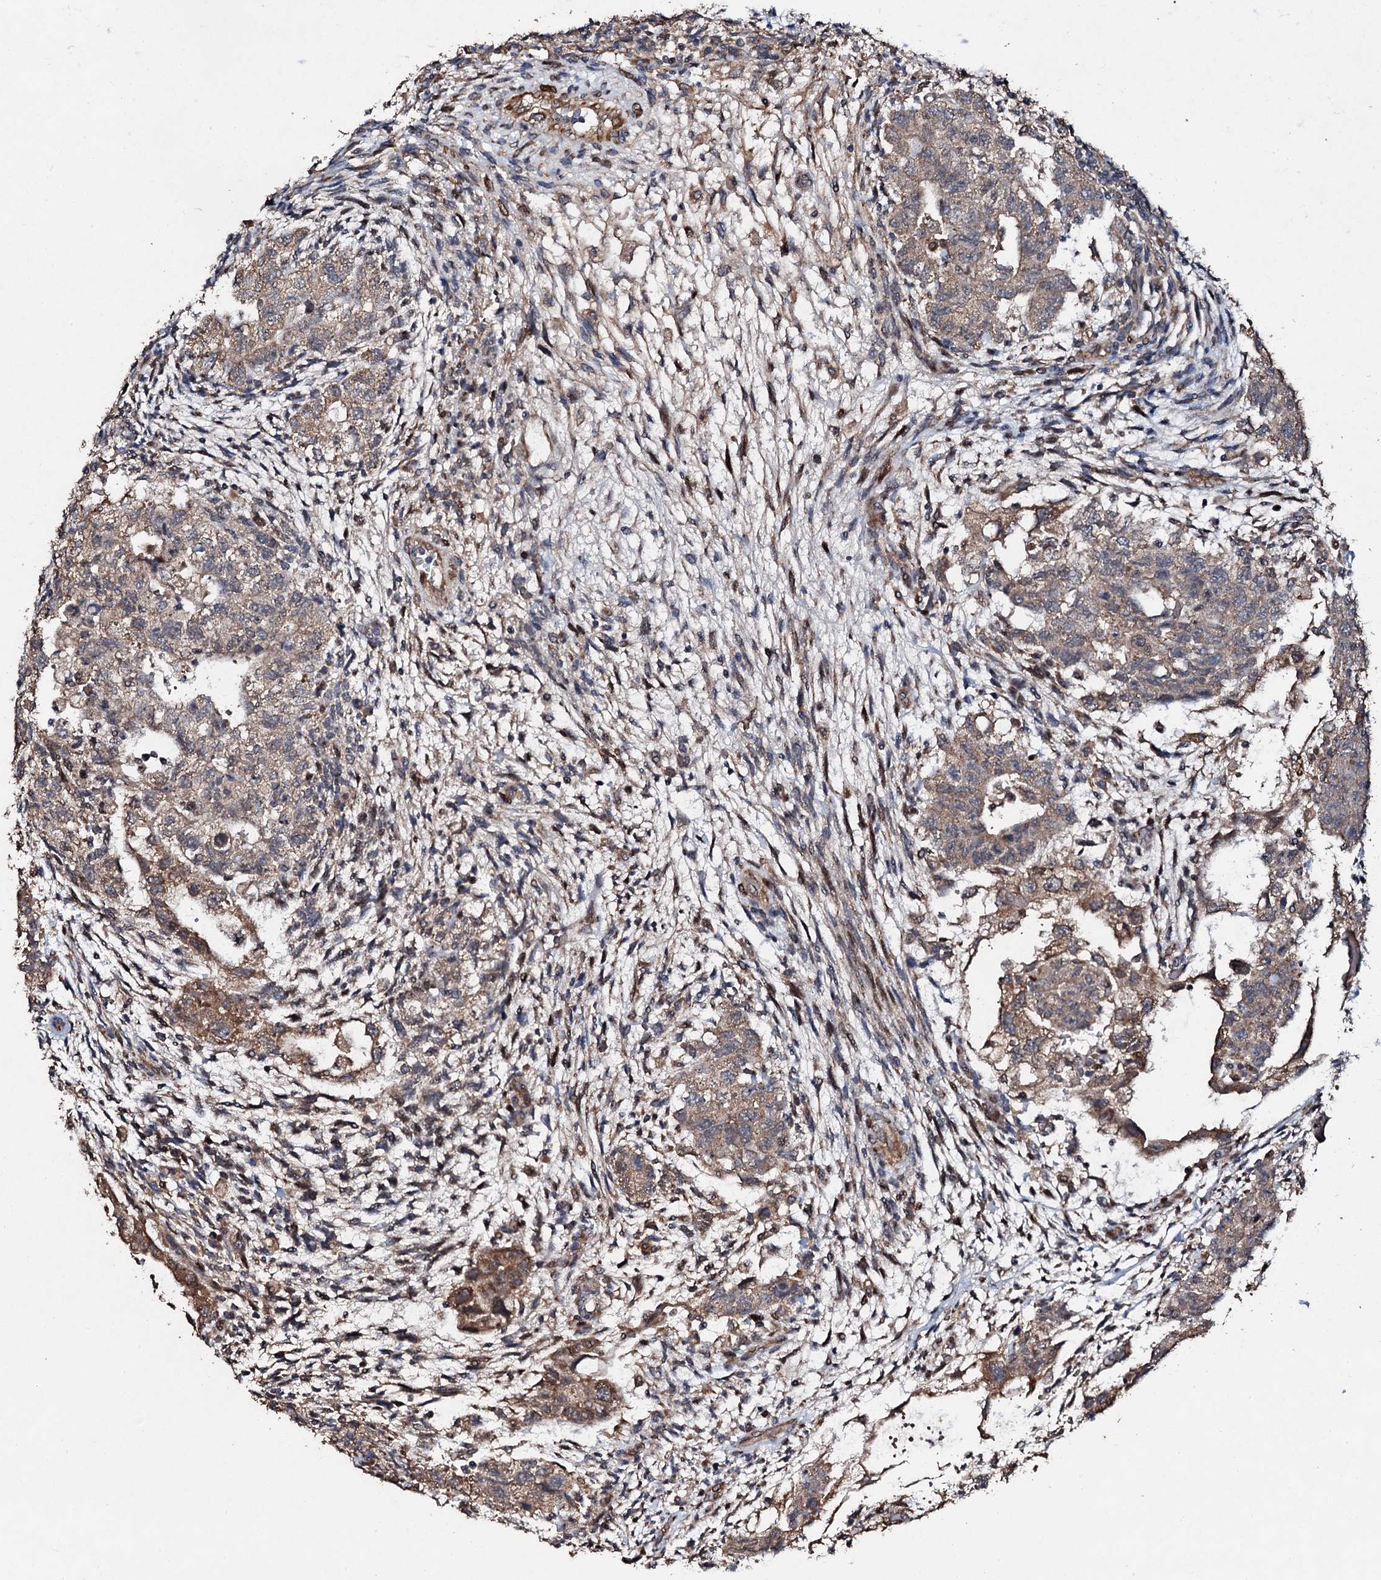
{"staining": {"intensity": "moderate", "quantity": ">75%", "location": "cytoplasmic/membranous"}, "tissue": "testis cancer", "cell_type": "Tumor cells", "image_type": "cancer", "snomed": [{"axis": "morphology", "description": "Carcinoma, Embryonal, NOS"}, {"axis": "topography", "description": "Testis"}], "caption": "Immunohistochemical staining of human embryonal carcinoma (testis) displays medium levels of moderate cytoplasmic/membranous protein positivity in approximately >75% of tumor cells.", "gene": "ADAMTS10", "patient": {"sex": "male", "age": 36}}